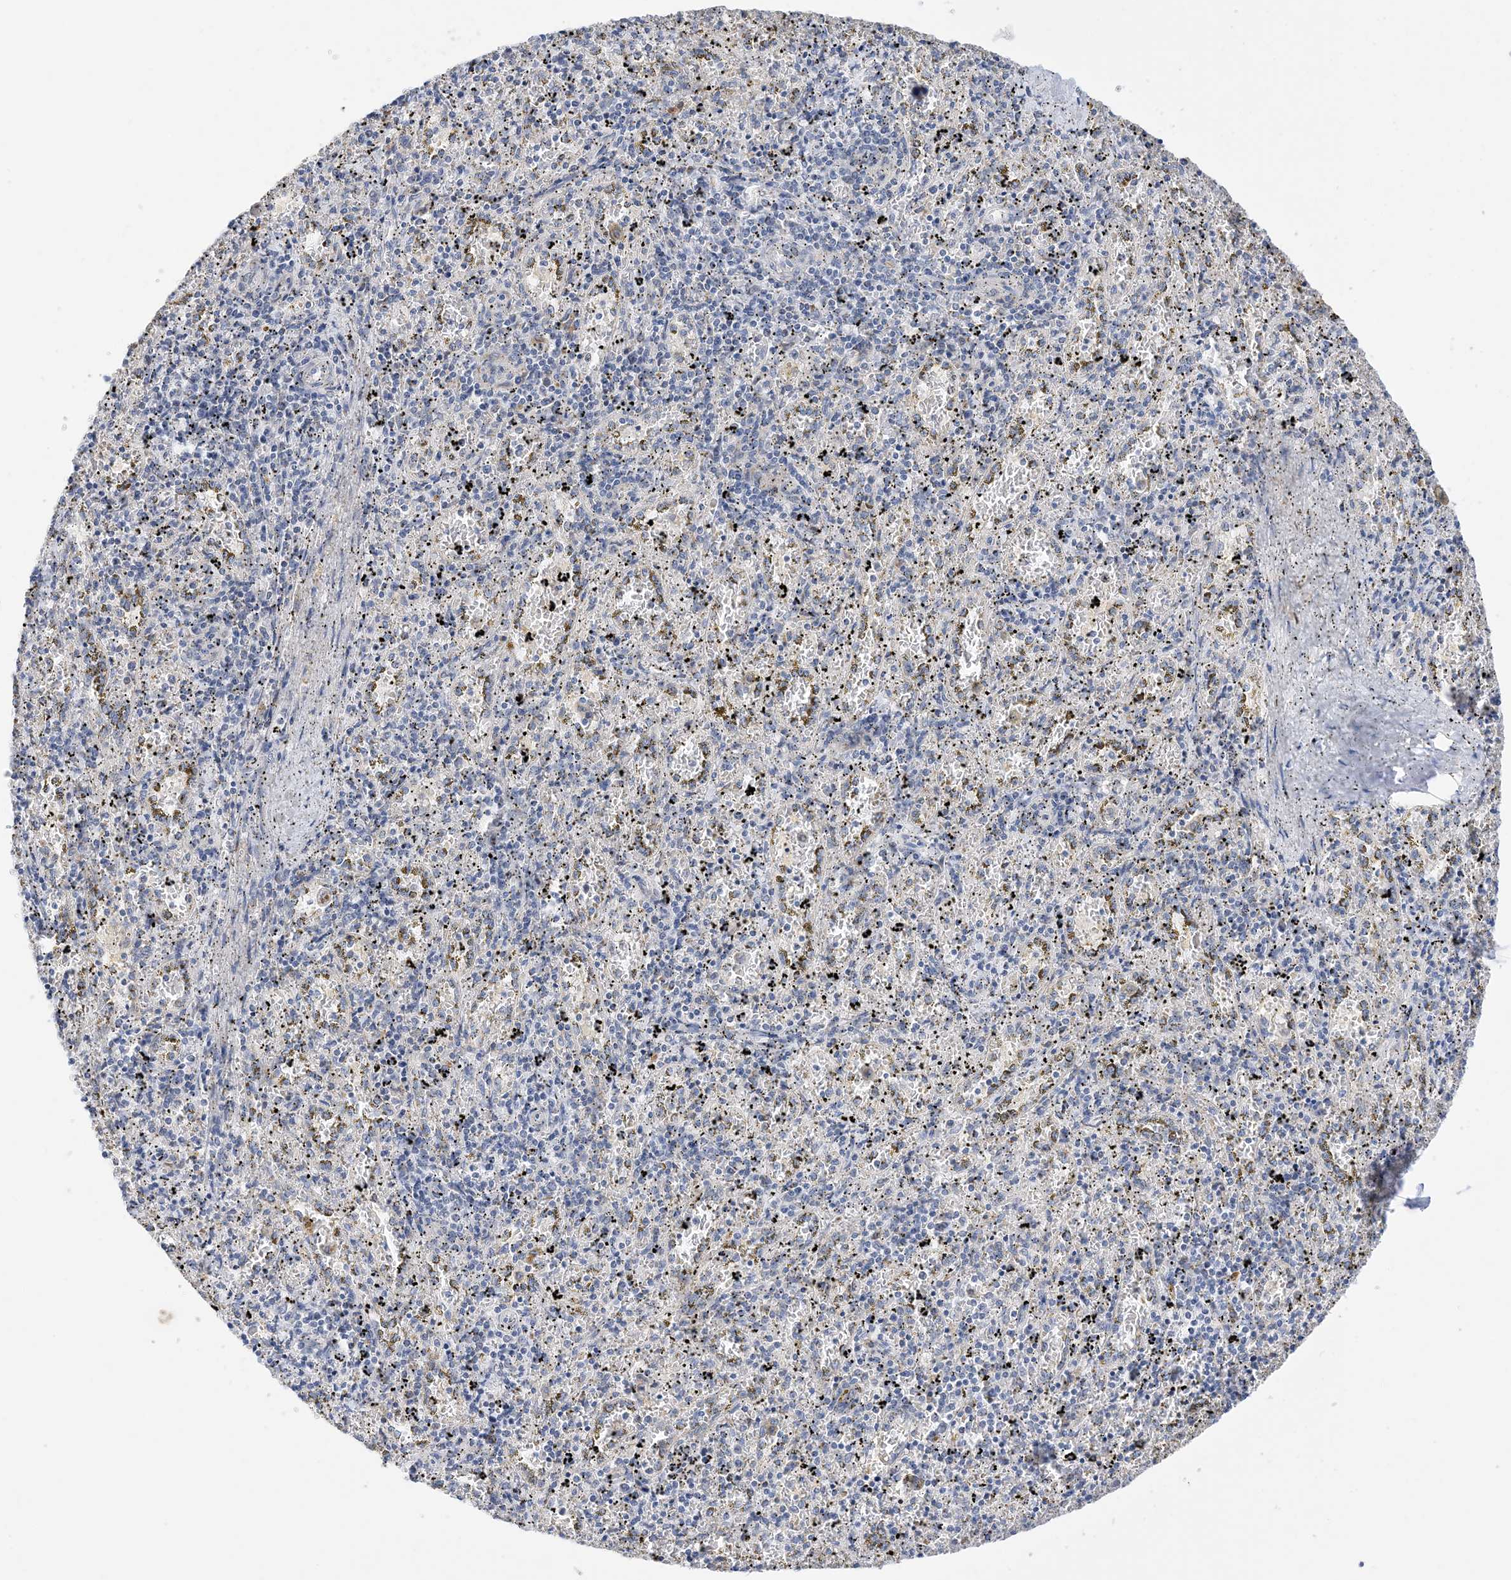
{"staining": {"intensity": "negative", "quantity": "none", "location": "none"}, "tissue": "spleen", "cell_type": "Cells in red pulp", "image_type": "normal", "snomed": [{"axis": "morphology", "description": "Normal tissue, NOS"}, {"axis": "topography", "description": "Spleen"}], "caption": "Micrograph shows no significant protein expression in cells in red pulp of normal spleen. (DAB immunohistochemistry (IHC), high magnification).", "gene": "PLK4", "patient": {"sex": "male", "age": 11}}